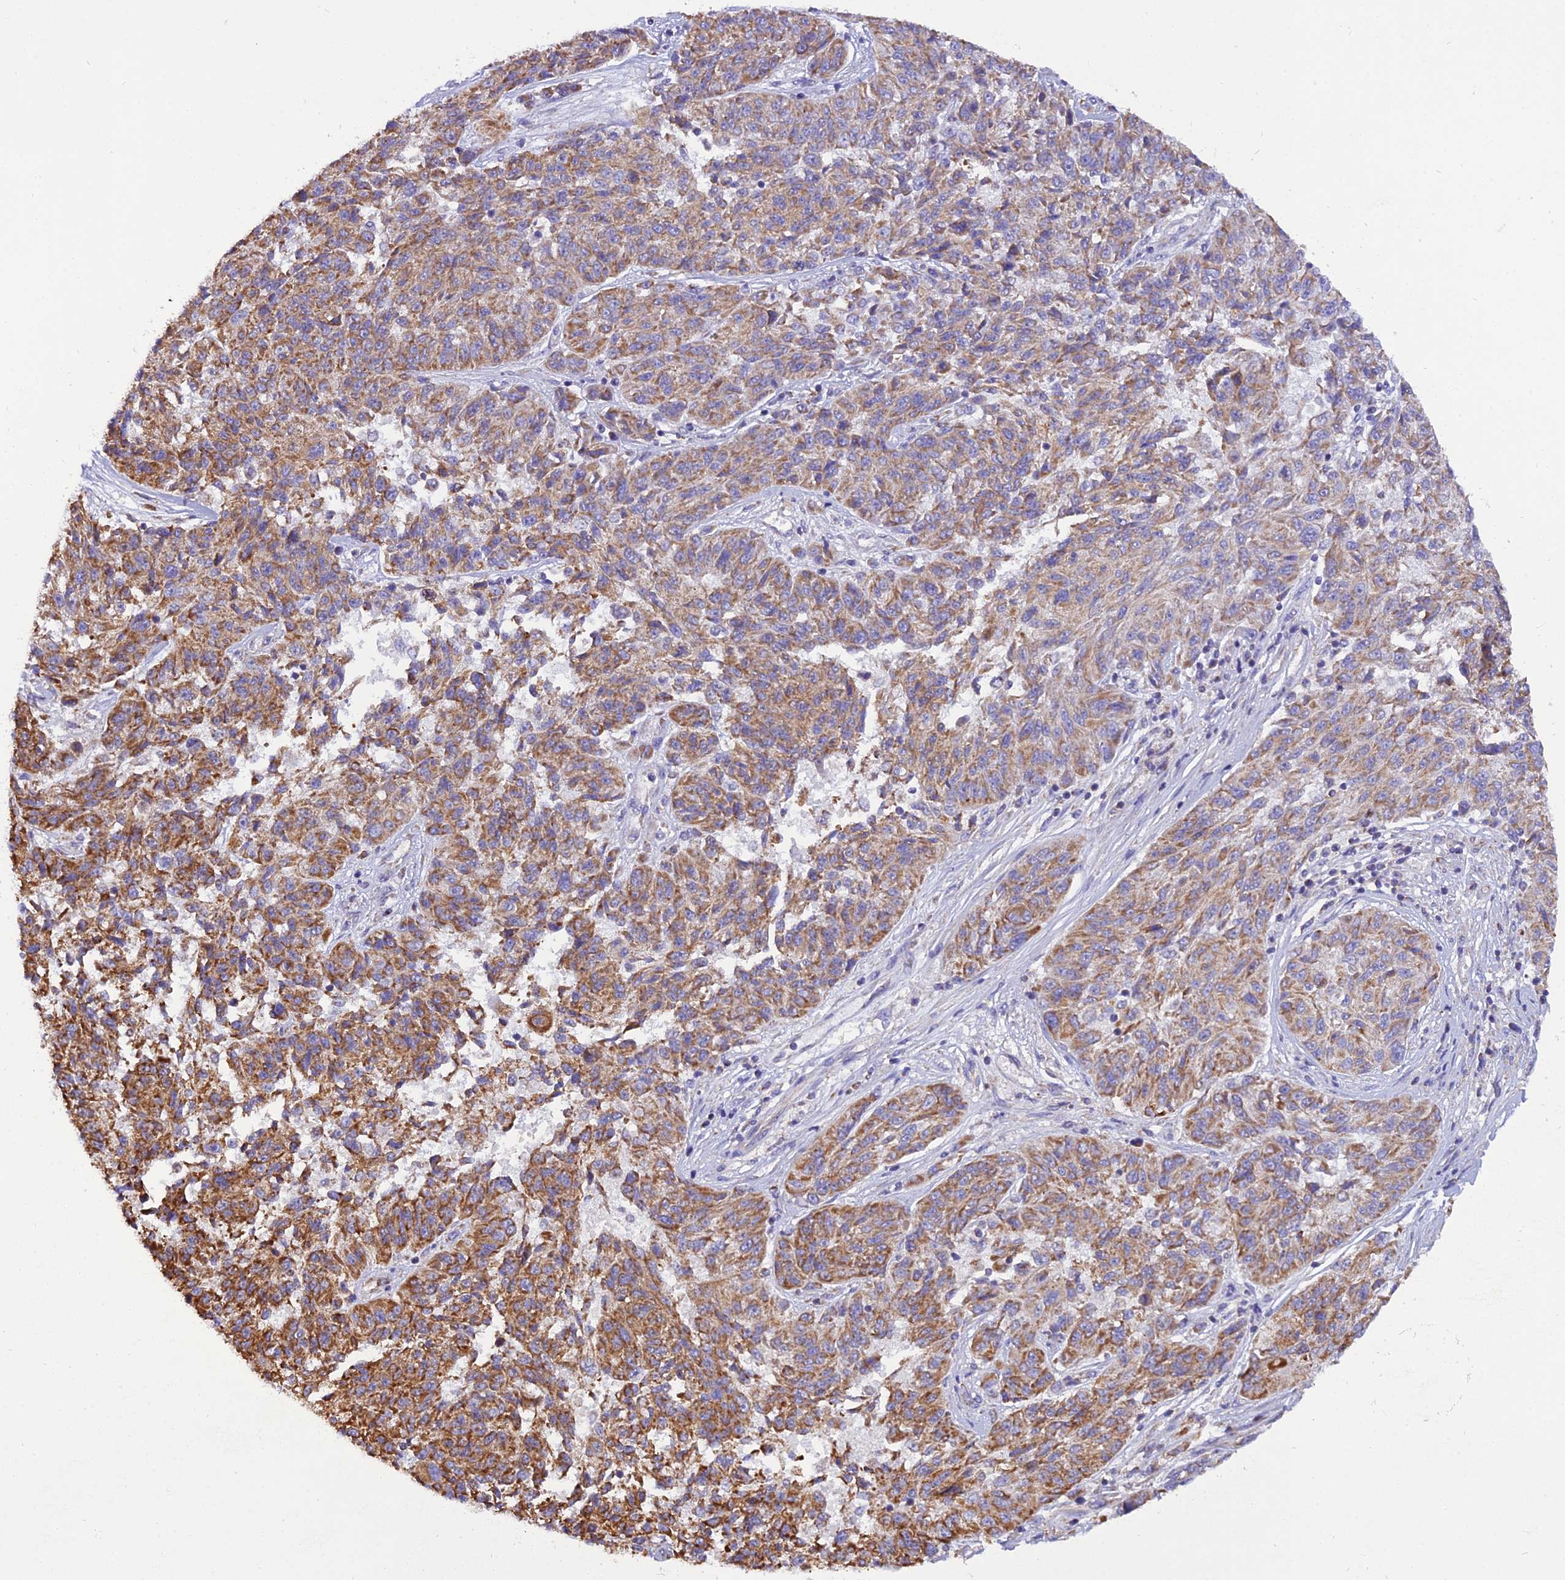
{"staining": {"intensity": "moderate", "quantity": ">75%", "location": "cytoplasmic/membranous"}, "tissue": "melanoma", "cell_type": "Tumor cells", "image_type": "cancer", "snomed": [{"axis": "morphology", "description": "Malignant melanoma, NOS"}, {"axis": "topography", "description": "Skin"}], "caption": "A histopathology image showing moderate cytoplasmic/membranous expression in about >75% of tumor cells in malignant melanoma, as visualized by brown immunohistochemical staining.", "gene": "GPD1", "patient": {"sex": "male", "age": 53}}